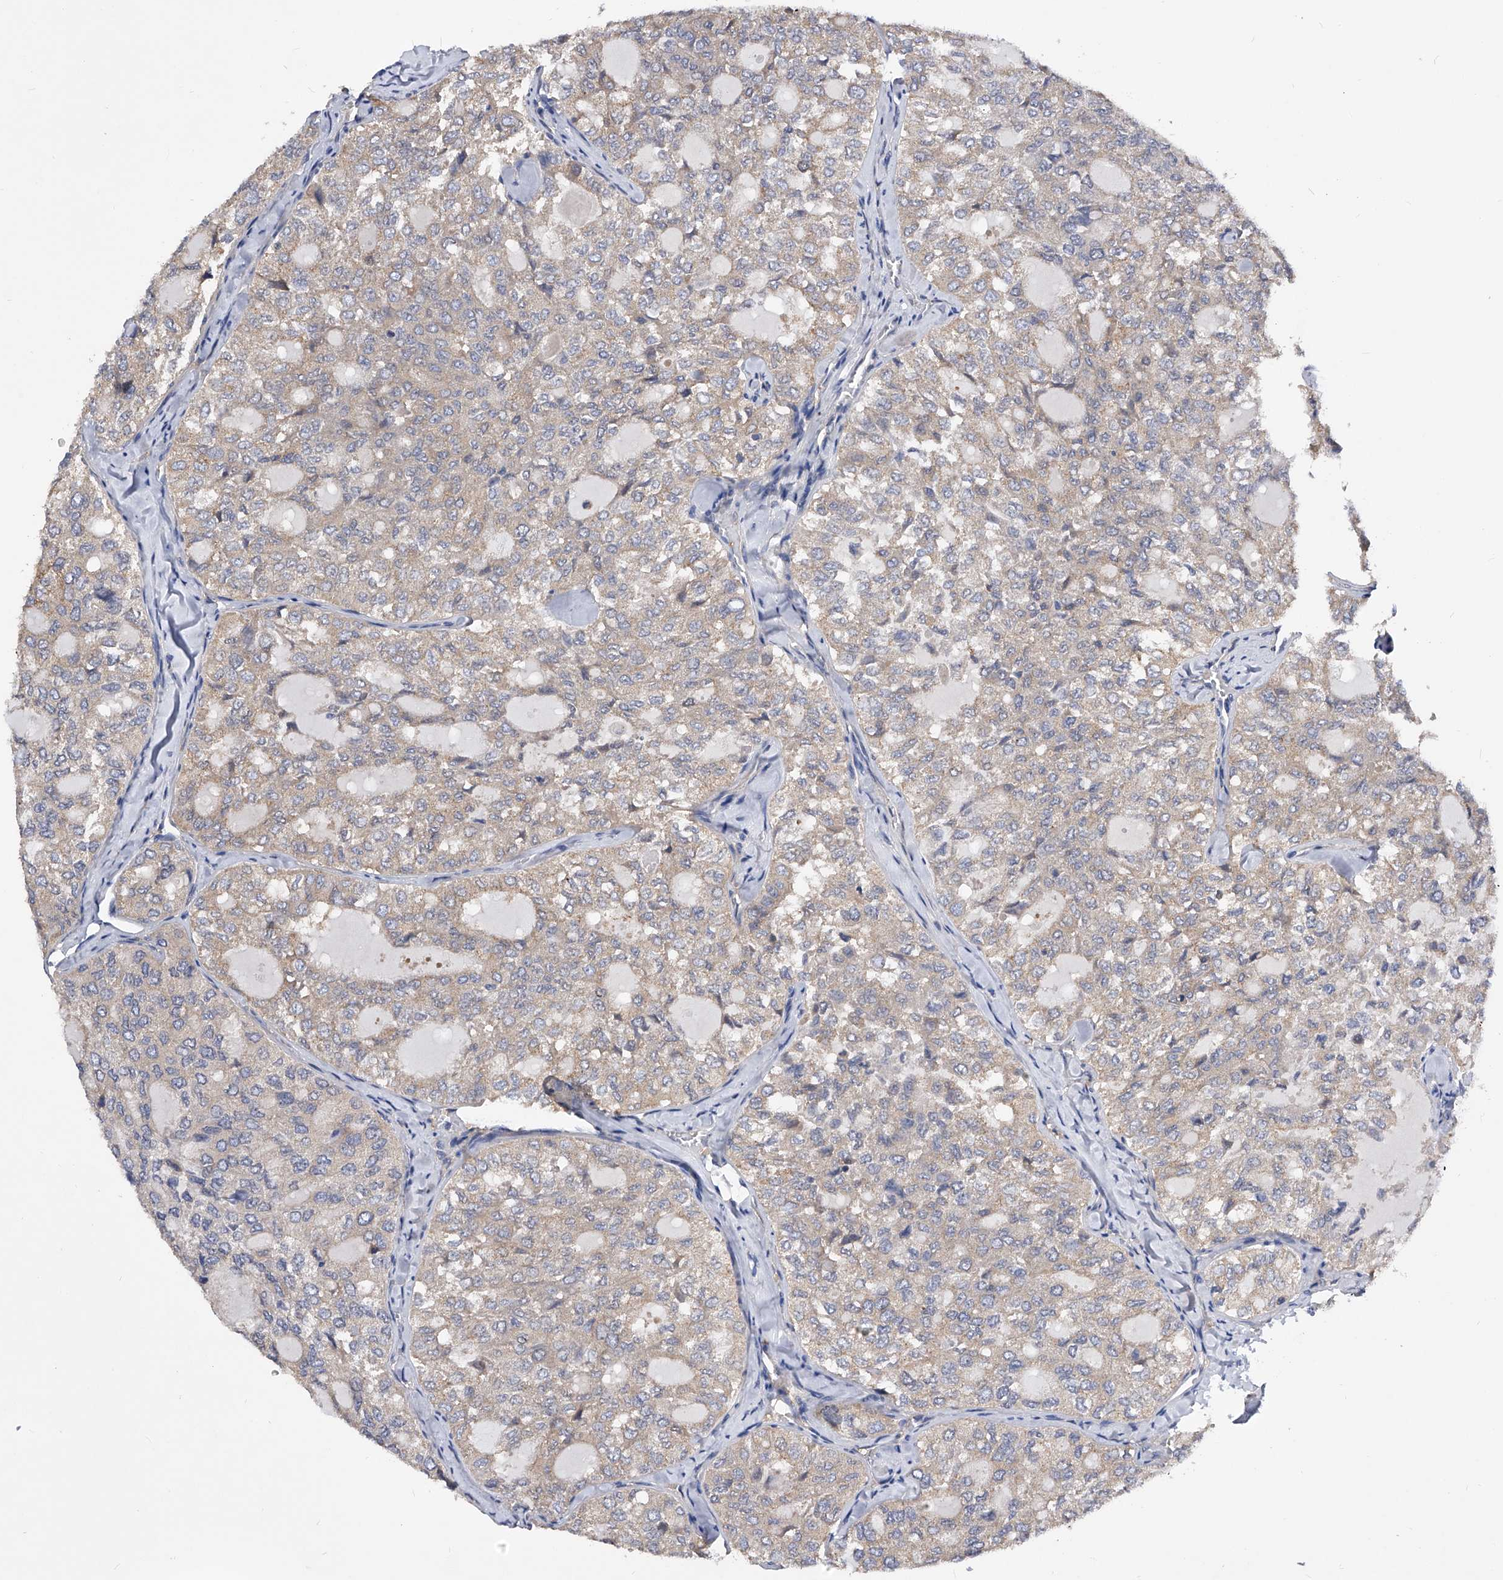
{"staining": {"intensity": "weak", "quantity": "25%-75%", "location": "cytoplasmic/membranous"}, "tissue": "thyroid cancer", "cell_type": "Tumor cells", "image_type": "cancer", "snomed": [{"axis": "morphology", "description": "Follicular adenoma carcinoma, NOS"}, {"axis": "topography", "description": "Thyroid gland"}], "caption": "A high-resolution micrograph shows immunohistochemistry staining of thyroid cancer, which demonstrates weak cytoplasmic/membranous positivity in approximately 25%-75% of tumor cells.", "gene": "PPP5C", "patient": {"sex": "male", "age": 75}}